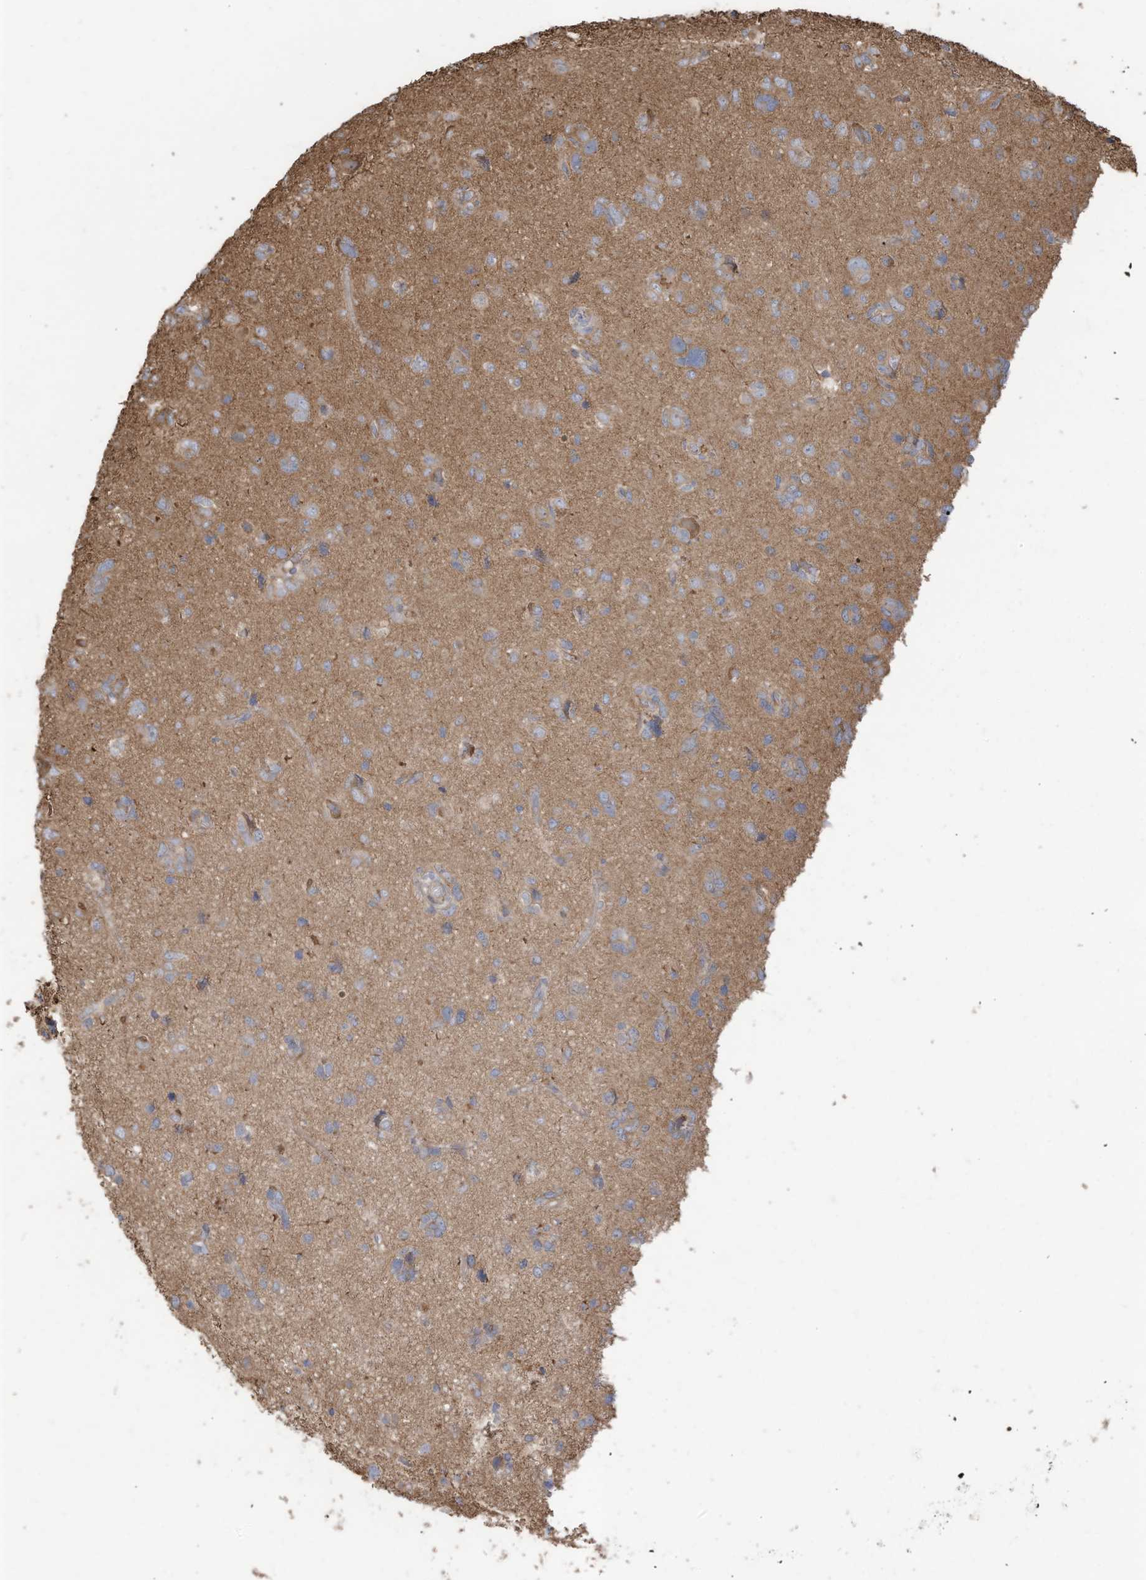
{"staining": {"intensity": "negative", "quantity": "none", "location": "none"}, "tissue": "glioma", "cell_type": "Tumor cells", "image_type": "cancer", "snomed": [{"axis": "morphology", "description": "Glioma, malignant, High grade"}, {"axis": "topography", "description": "Brain"}], "caption": "Tumor cells are negative for brown protein staining in malignant glioma (high-grade).", "gene": "SLC17A7", "patient": {"sex": "female", "age": 59}}